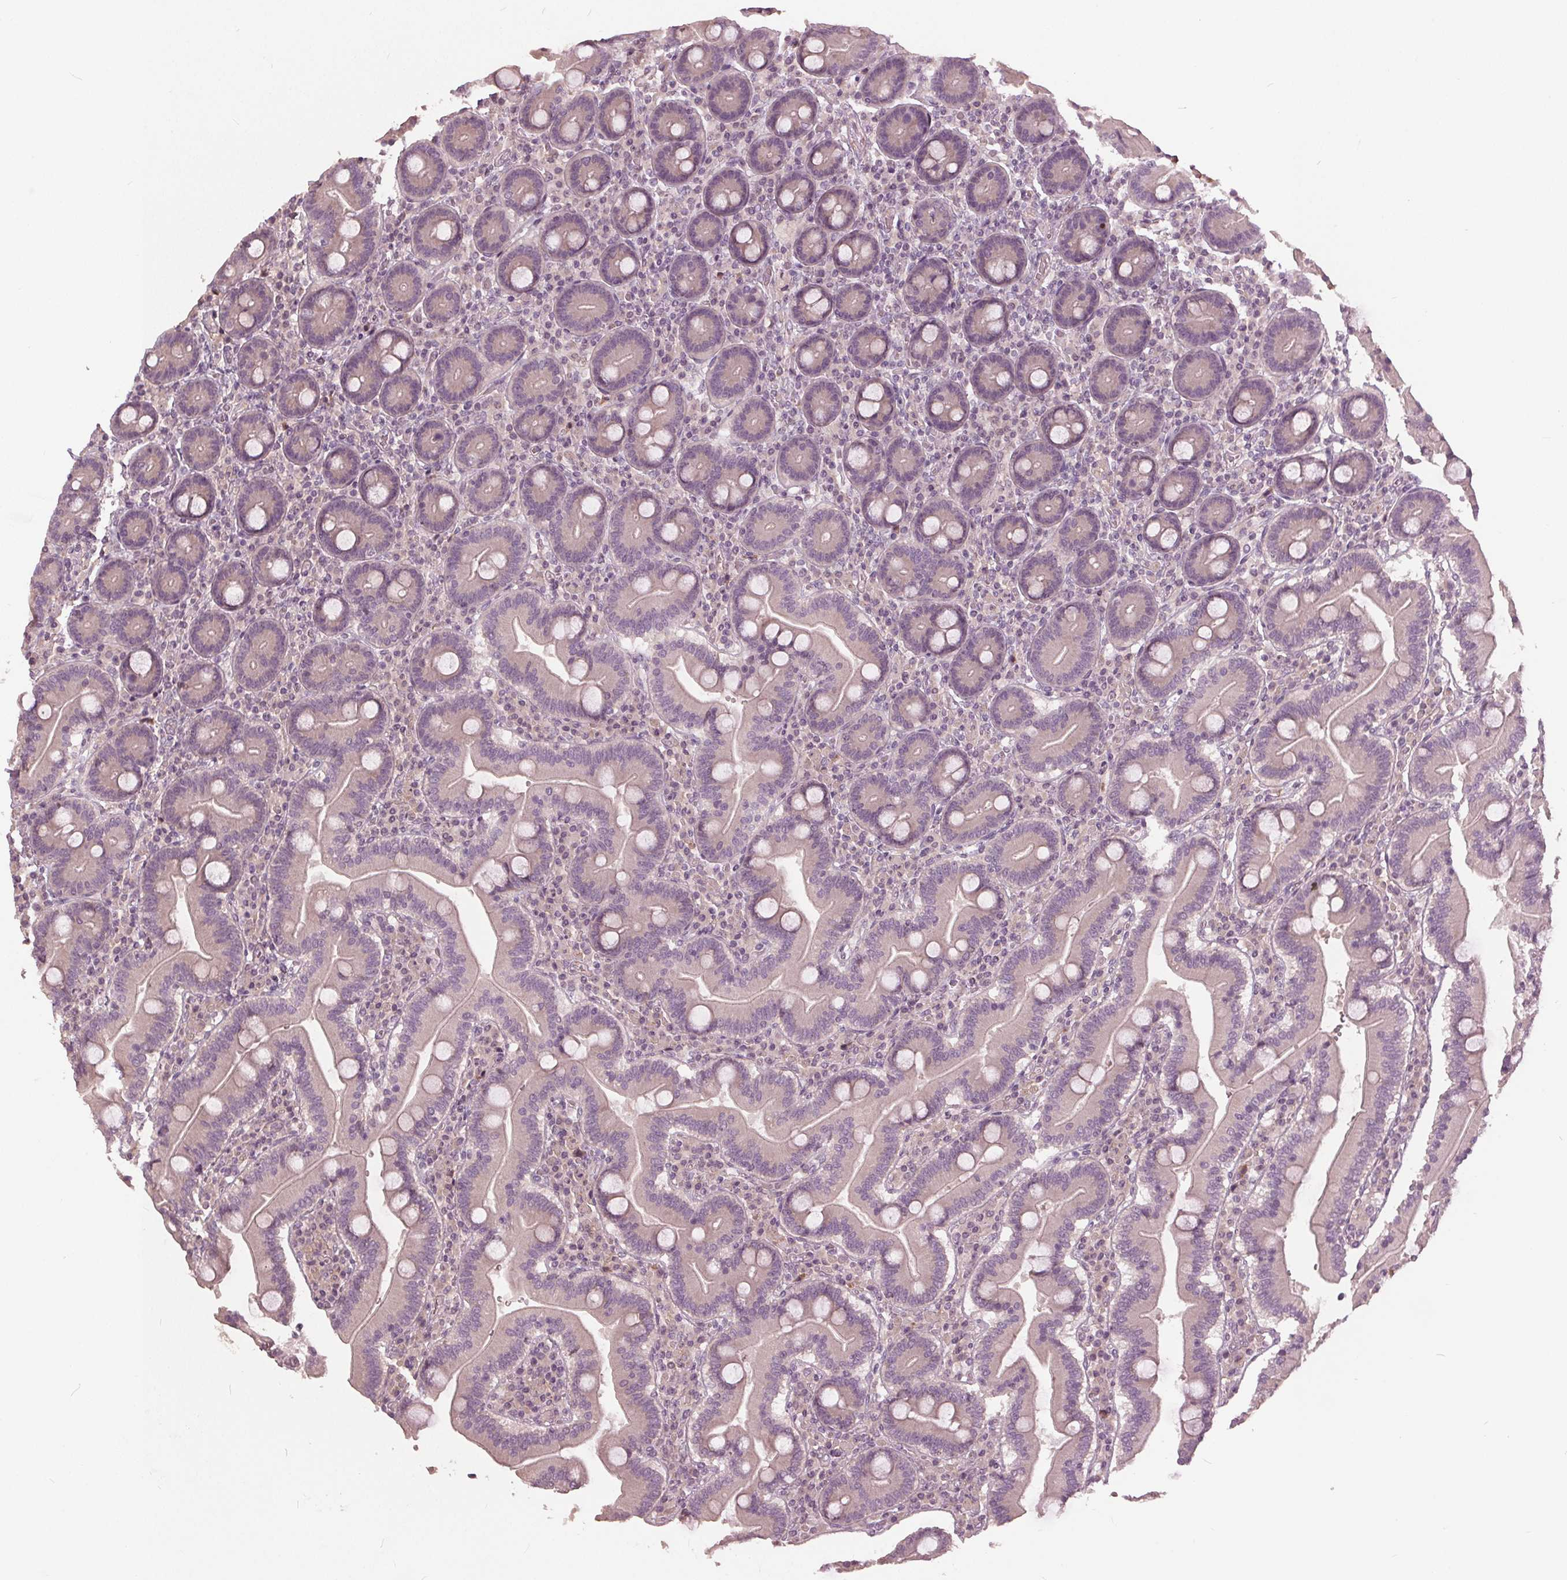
{"staining": {"intensity": "negative", "quantity": "none", "location": "none"}, "tissue": "duodenum", "cell_type": "Glandular cells", "image_type": "normal", "snomed": [{"axis": "morphology", "description": "Normal tissue, NOS"}, {"axis": "topography", "description": "Duodenum"}], "caption": "The photomicrograph displays no staining of glandular cells in normal duodenum.", "gene": "KLK13", "patient": {"sex": "female", "age": 62}}